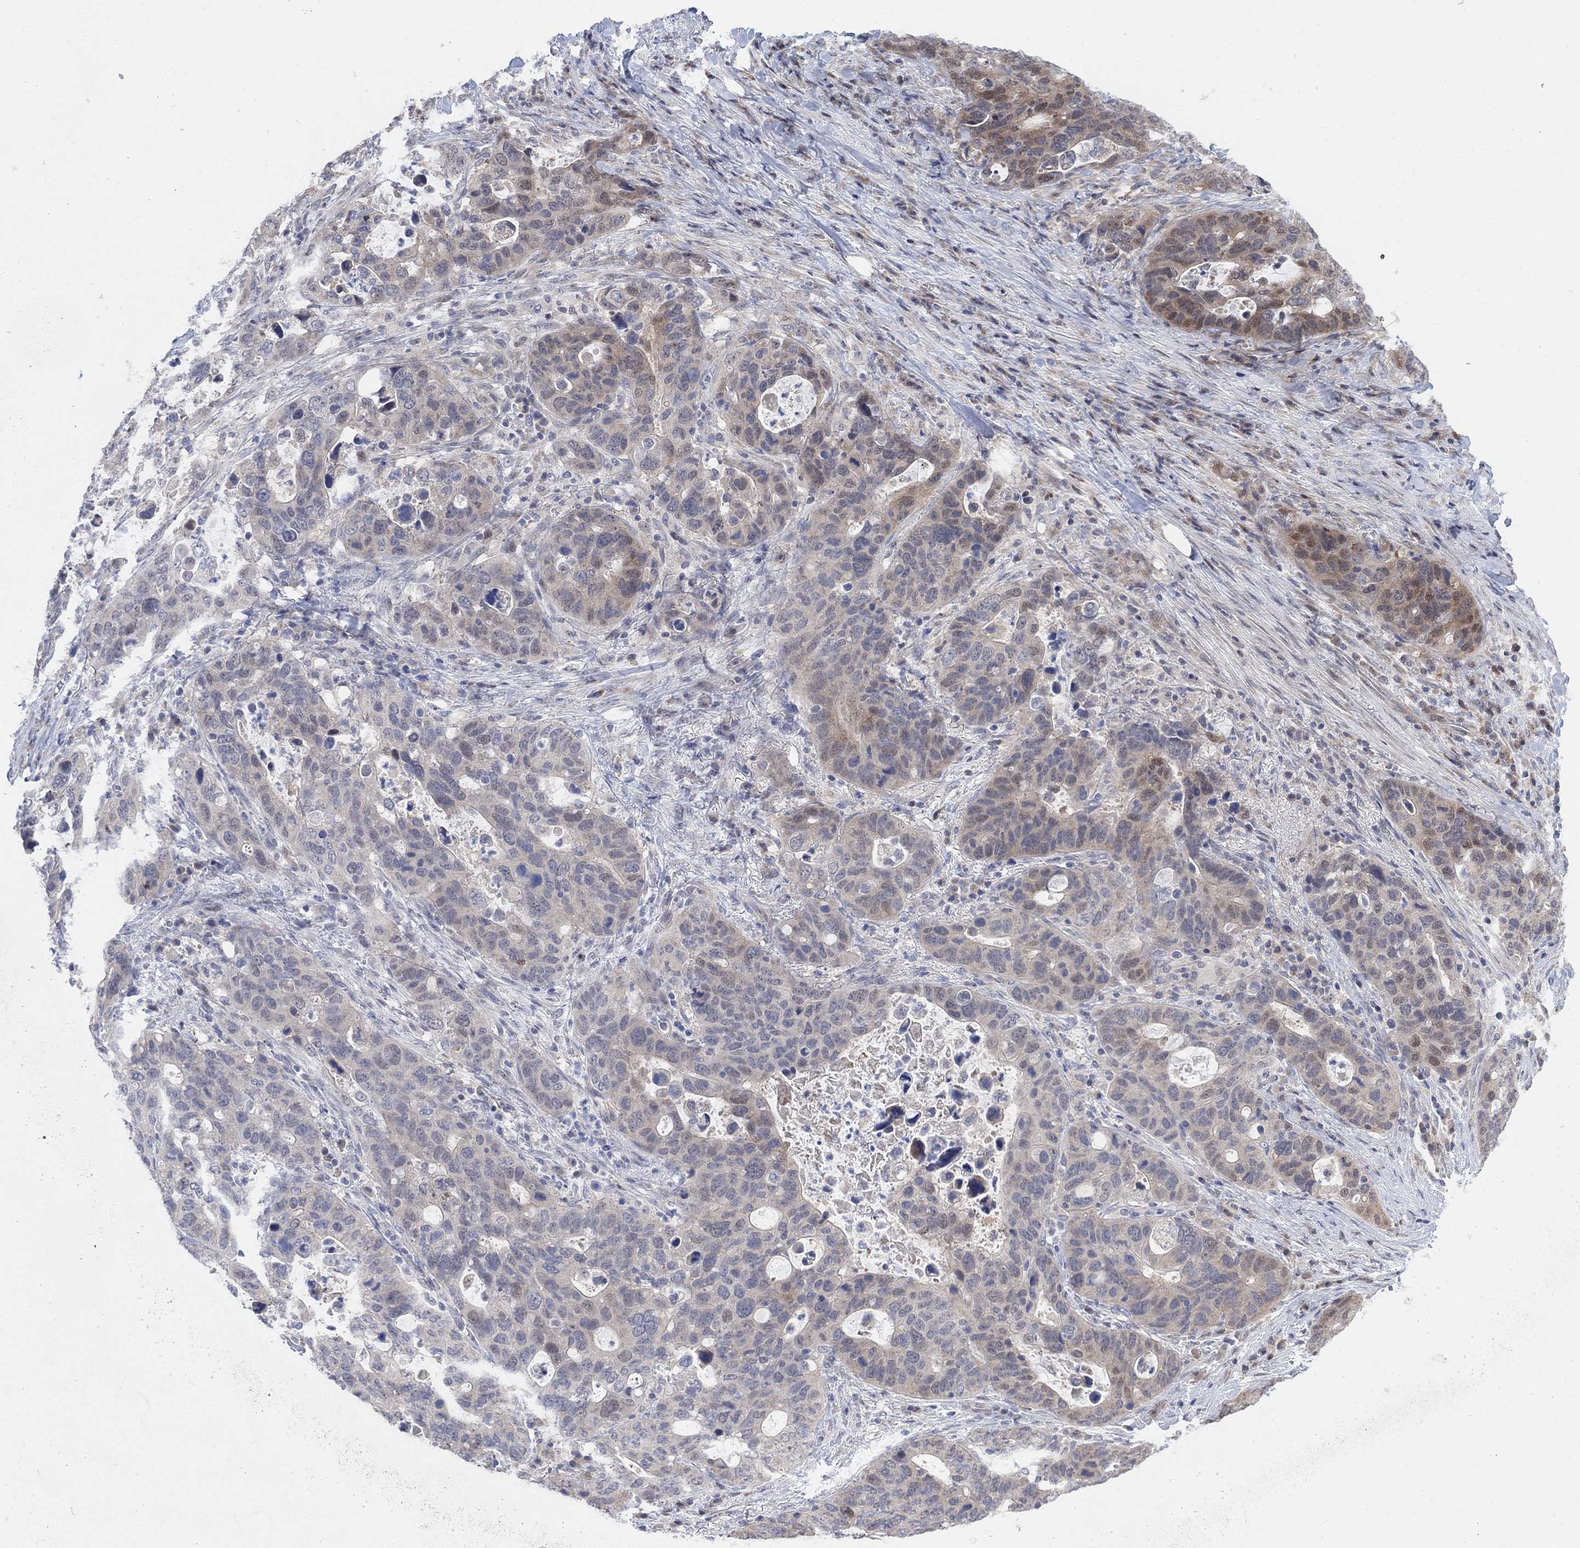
{"staining": {"intensity": "weak", "quantity": "<25%", "location": "cytoplasmic/membranous"}, "tissue": "stomach cancer", "cell_type": "Tumor cells", "image_type": "cancer", "snomed": [{"axis": "morphology", "description": "Adenocarcinoma, NOS"}, {"axis": "topography", "description": "Stomach"}], "caption": "IHC micrograph of neoplastic tissue: human stomach adenocarcinoma stained with DAB (3,3'-diaminobenzidine) reveals no significant protein expression in tumor cells.", "gene": "CNTF", "patient": {"sex": "male", "age": 54}}